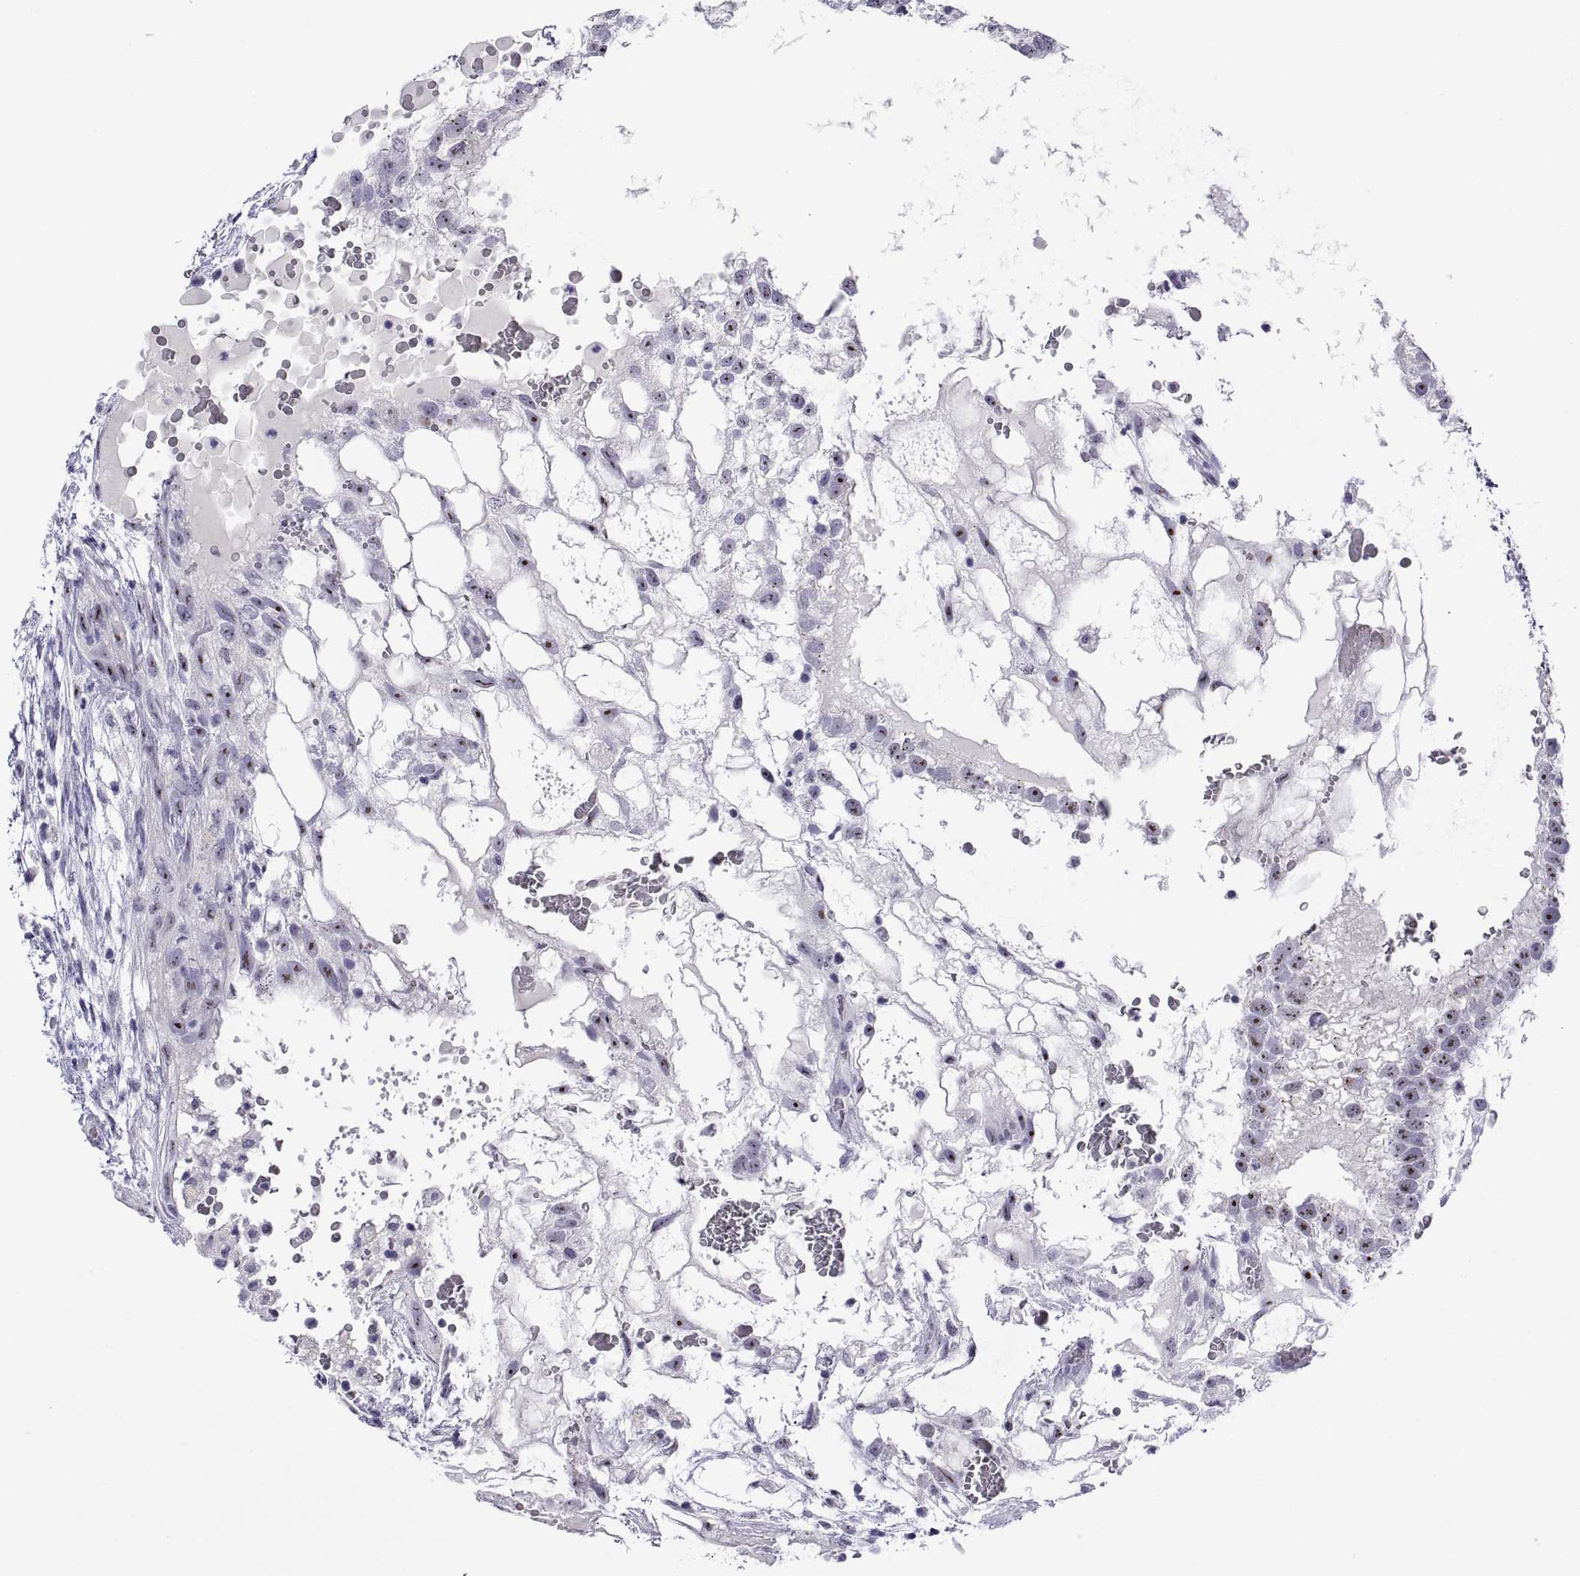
{"staining": {"intensity": "strong", "quantity": "25%-75%", "location": "nuclear"}, "tissue": "testis cancer", "cell_type": "Tumor cells", "image_type": "cancer", "snomed": [{"axis": "morphology", "description": "Normal tissue, NOS"}, {"axis": "morphology", "description": "Carcinoma, Embryonal, NOS"}, {"axis": "topography", "description": "Testis"}], "caption": "Immunohistochemistry (DAB (3,3'-diaminobenzidine)) staining of human testis embryonal carcinoma reveals strong nuclear protein staining in approximately 25%-75% of tumor cells.", "gene": "VSX2", "patient": {"sex": "male", "age": 32}}